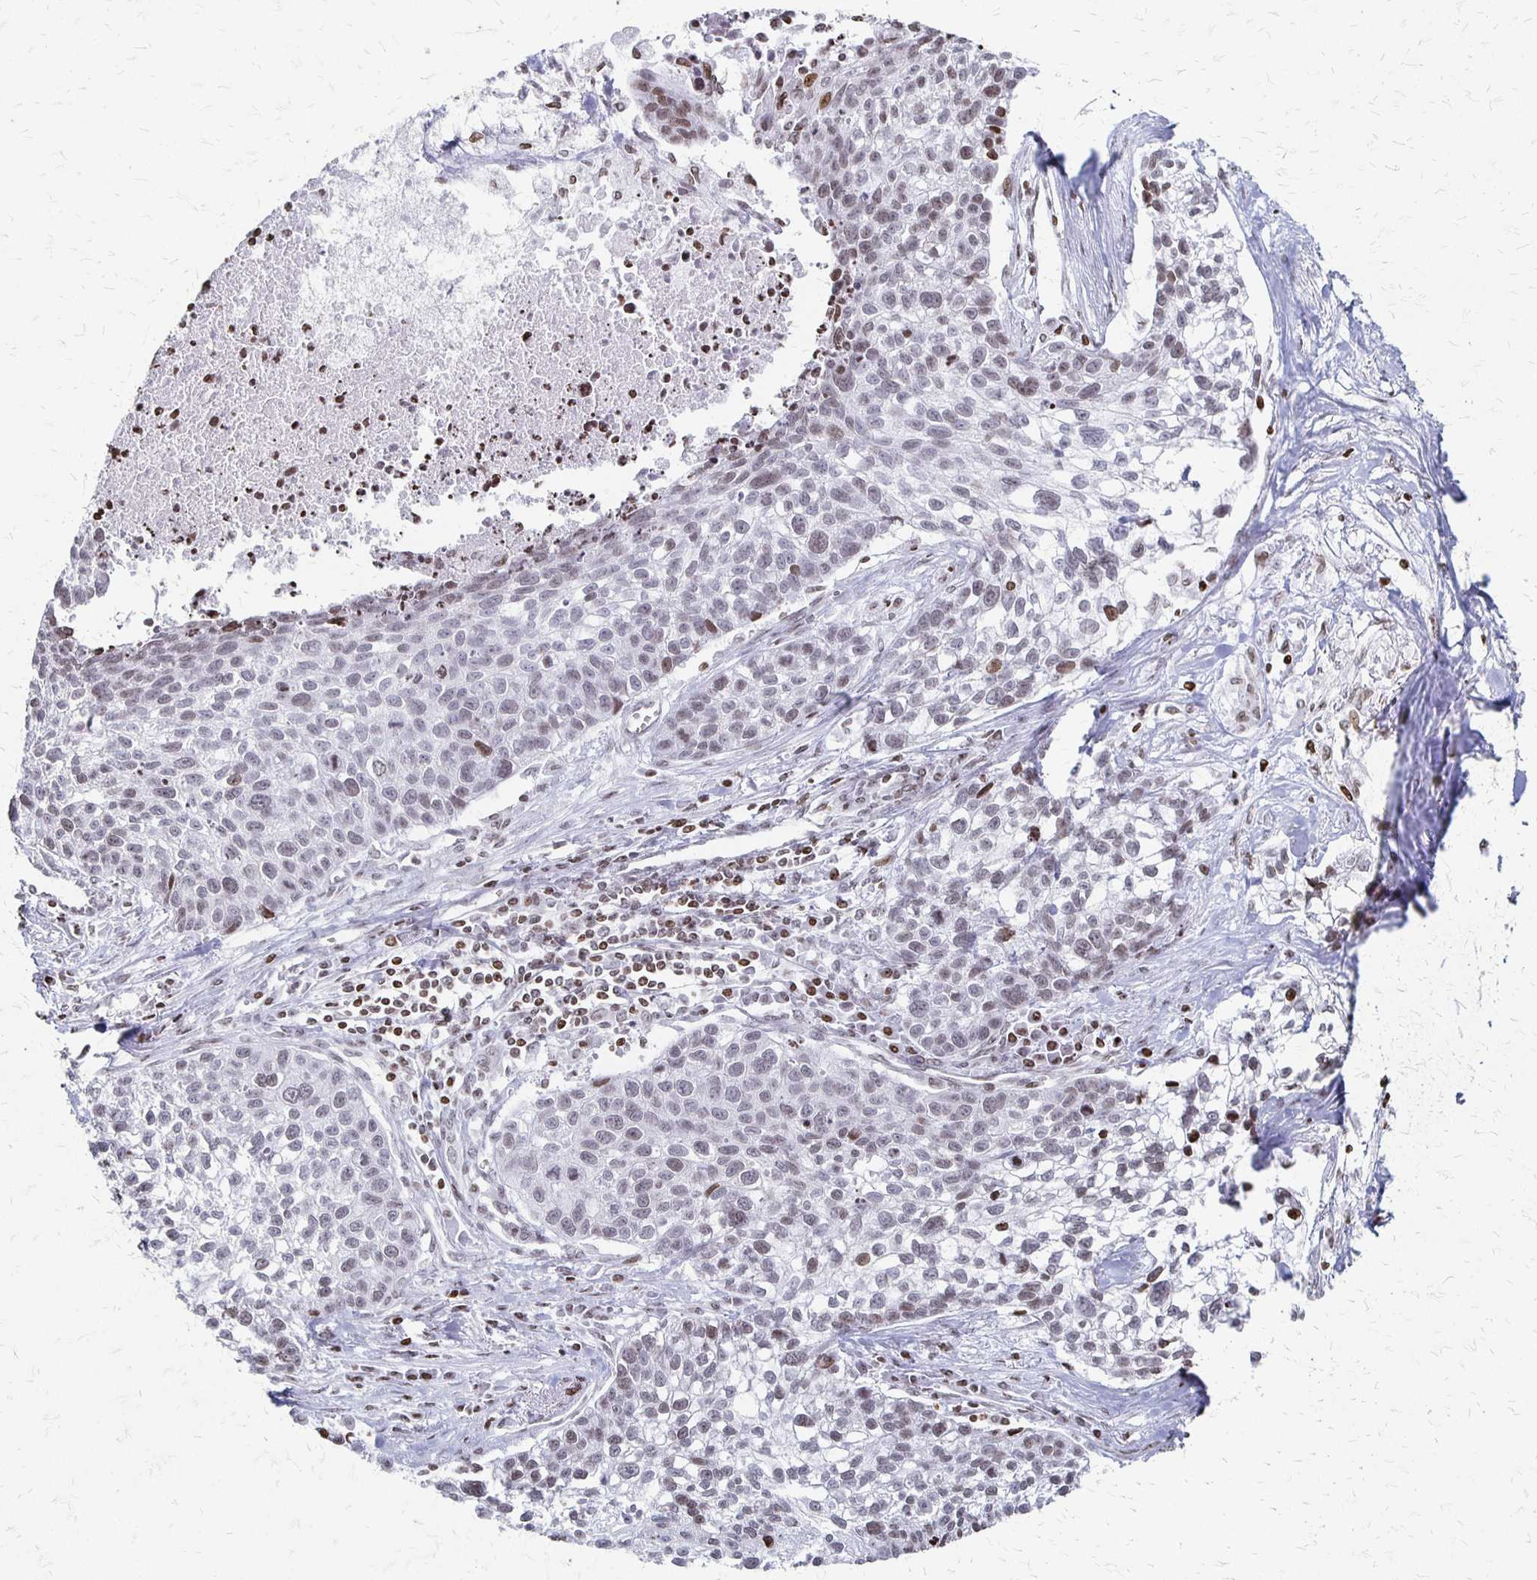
{"staining": {"intensity": "moderate", "quantity": "<25%", "location": "nuclear"}, "tissue": "lung cancer", "cell_type": "Tumor cells", "image_type": "cancer", "snomed": [{"axis": "morphology", "description": "Squamous cell carcinoma, NOS"}, {"axis": "topography", "description": "Lung"}], "caption": "Immunohistochemical staining of human lung cancer demonstrates moderate nuclear protein staining in approximately <25% of tumor cells.", "gene": "ZNF280C", "patient": {"sex": "male", "age": 74}}